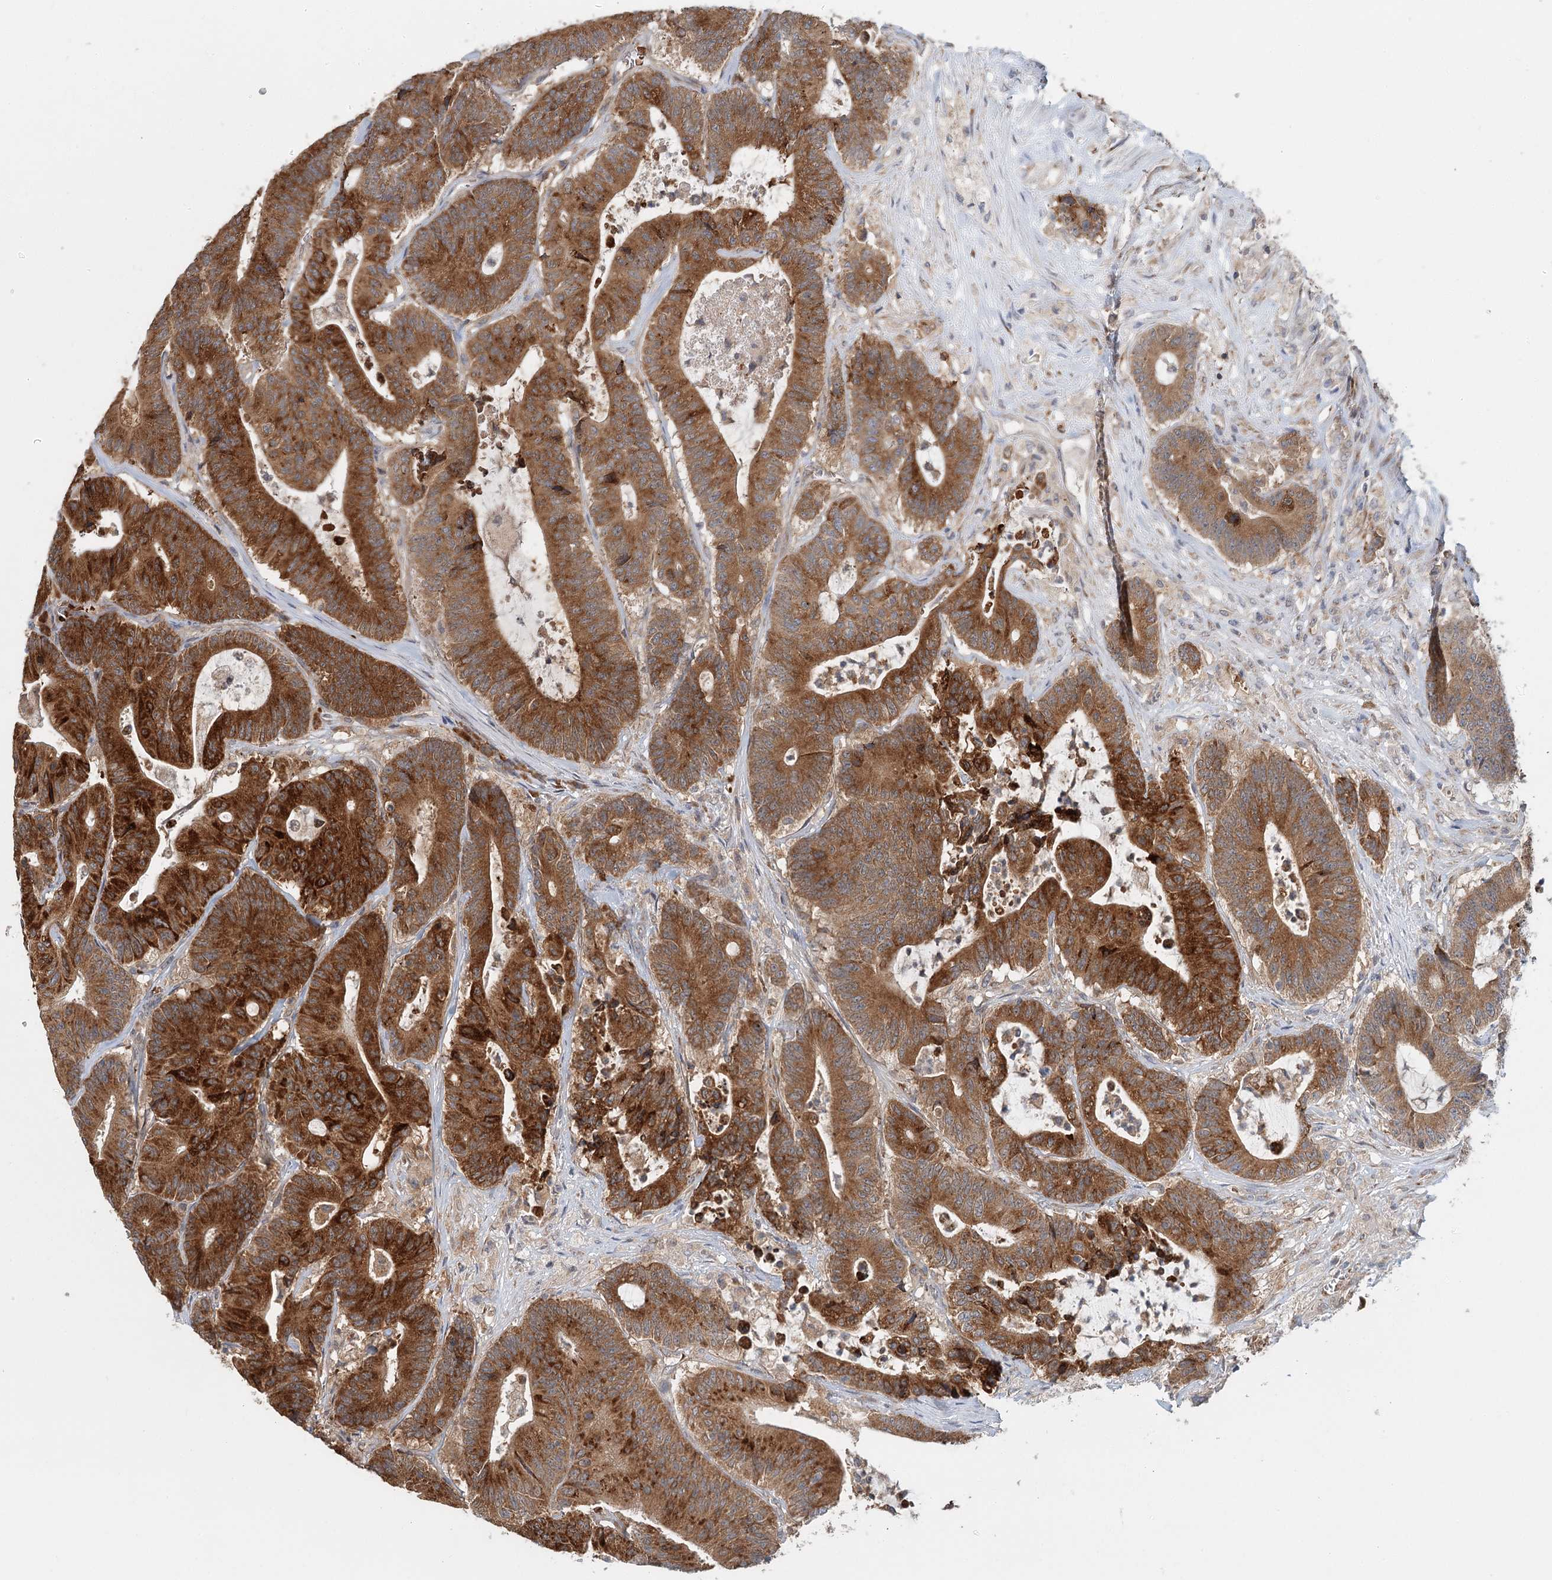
{"staining": {"intensity": "strong", "quantity": ">75%", "location": "cytoplasmic/membranous"}, "tissue": "colorectal cancer", "cell_type": "Tumor cells", "image_type": "cancer", "snomed": [{"axis": "morphology", "description": "Adenocarcinoma, NOS"}, {"axis": "topography", "description": "Colon"}], "caption": "There is high levels of strong cytoplasmic/membranous expression in tumor cells of adenocarcinoma (colorectal), as demonstrated by immunohistochemical staining (brown color).", "gene": "ADK", "patient": {"sex": "female", "age": 84}}